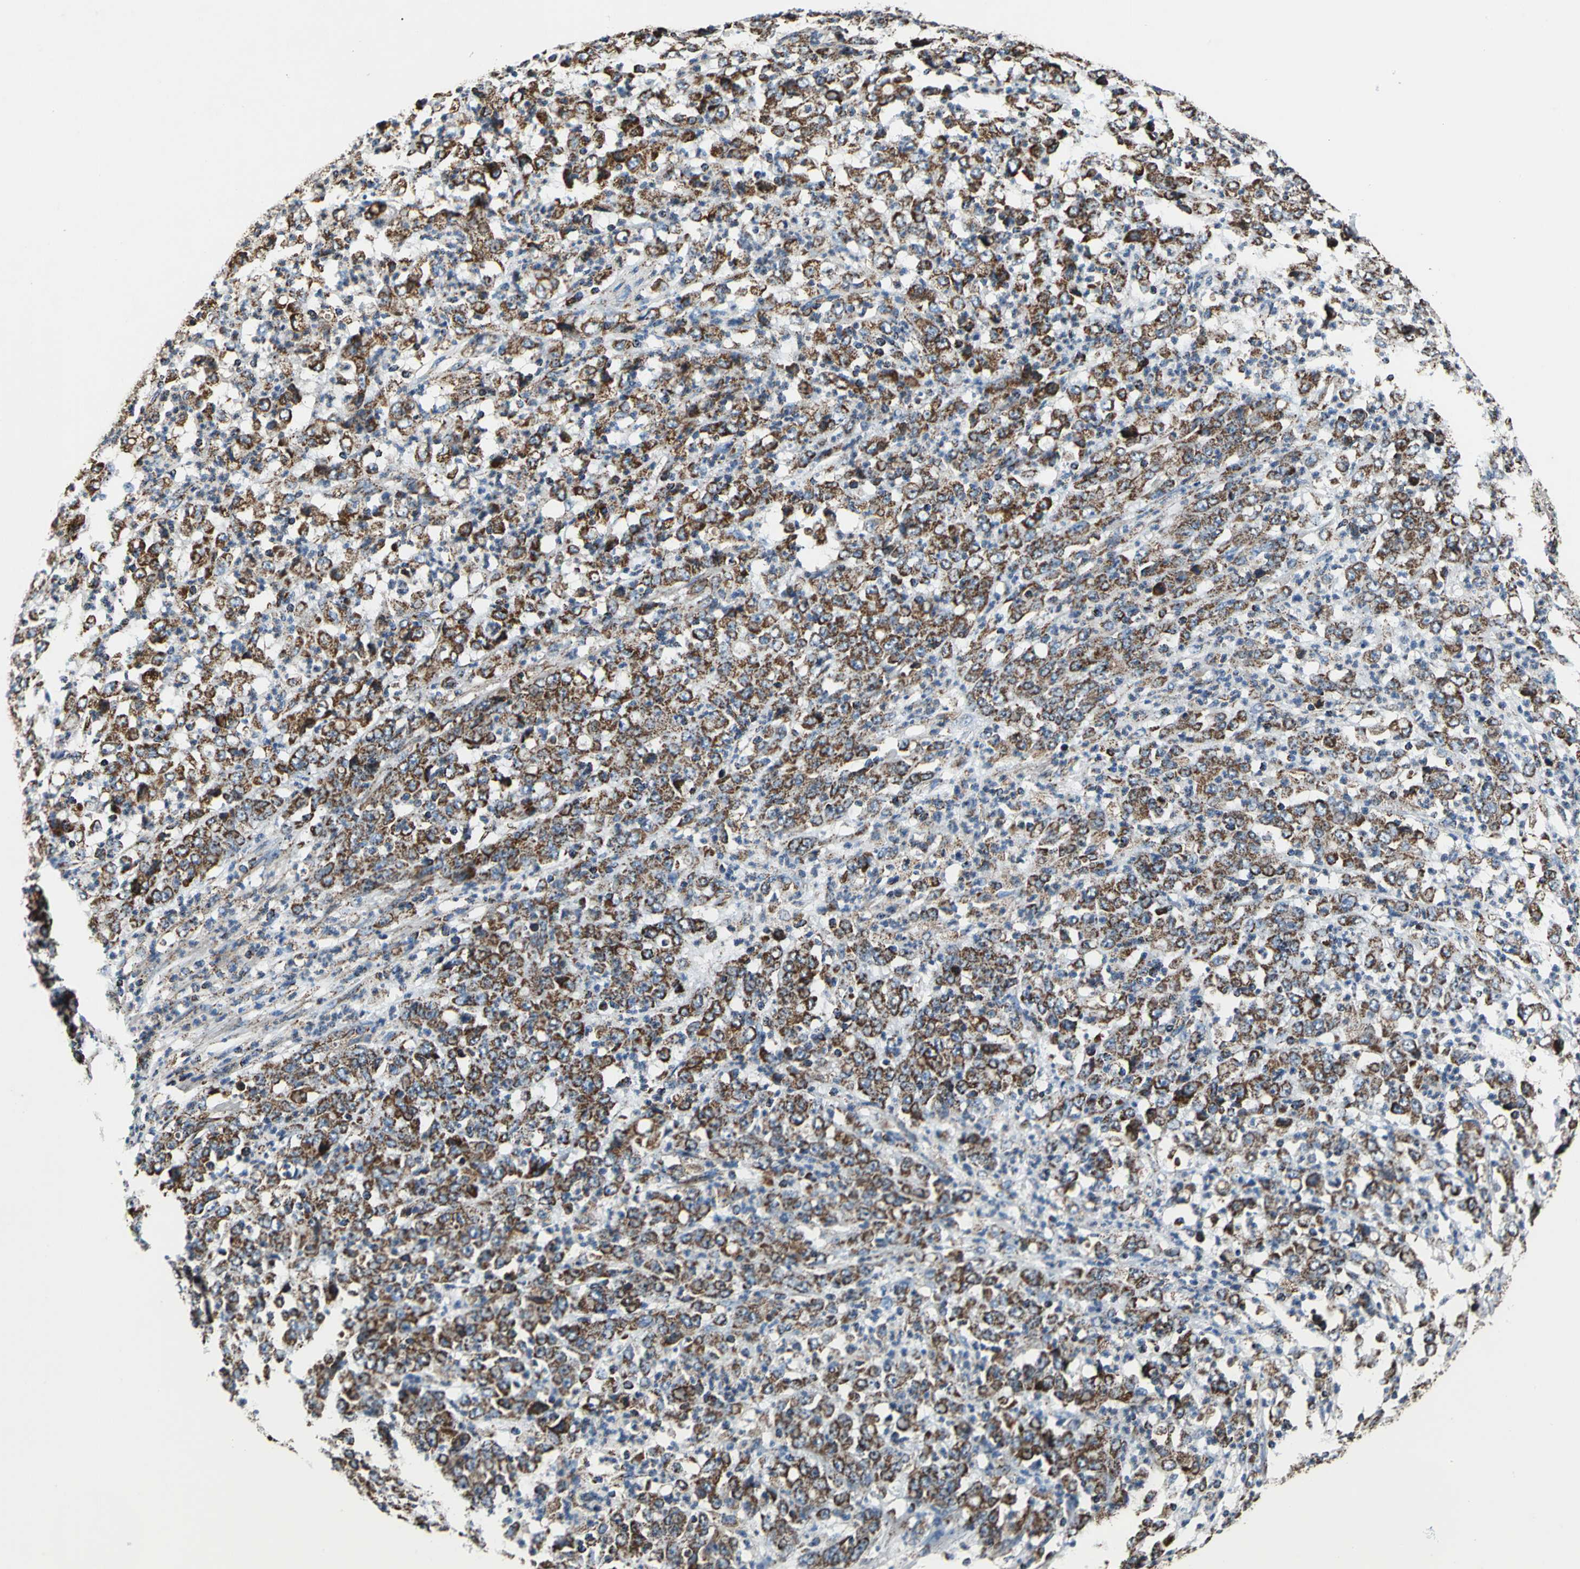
{"staining": {"intensity": "strong", "quantity": ">75%", "location": "cytoplasmic/membranous"}, "tissue": "stomach cancer", "cell_type": "Tumor cells", "image_type": "cancer", "snomed": [{"axis": "morphology", "description": "Adenocarcinoma, NOS"}, {"axis": "topography", "description": "Stomach, lower"}], "caption": "IHC histopathology image of human stomach adenocarcinoma stained for a protein (brown), which demonstrates high levels of strong cytoplasmic/membranous expression in about >75% of tumor cells.", "gene": "ECH1", "patient": {"sex": "female", "age": 71}}